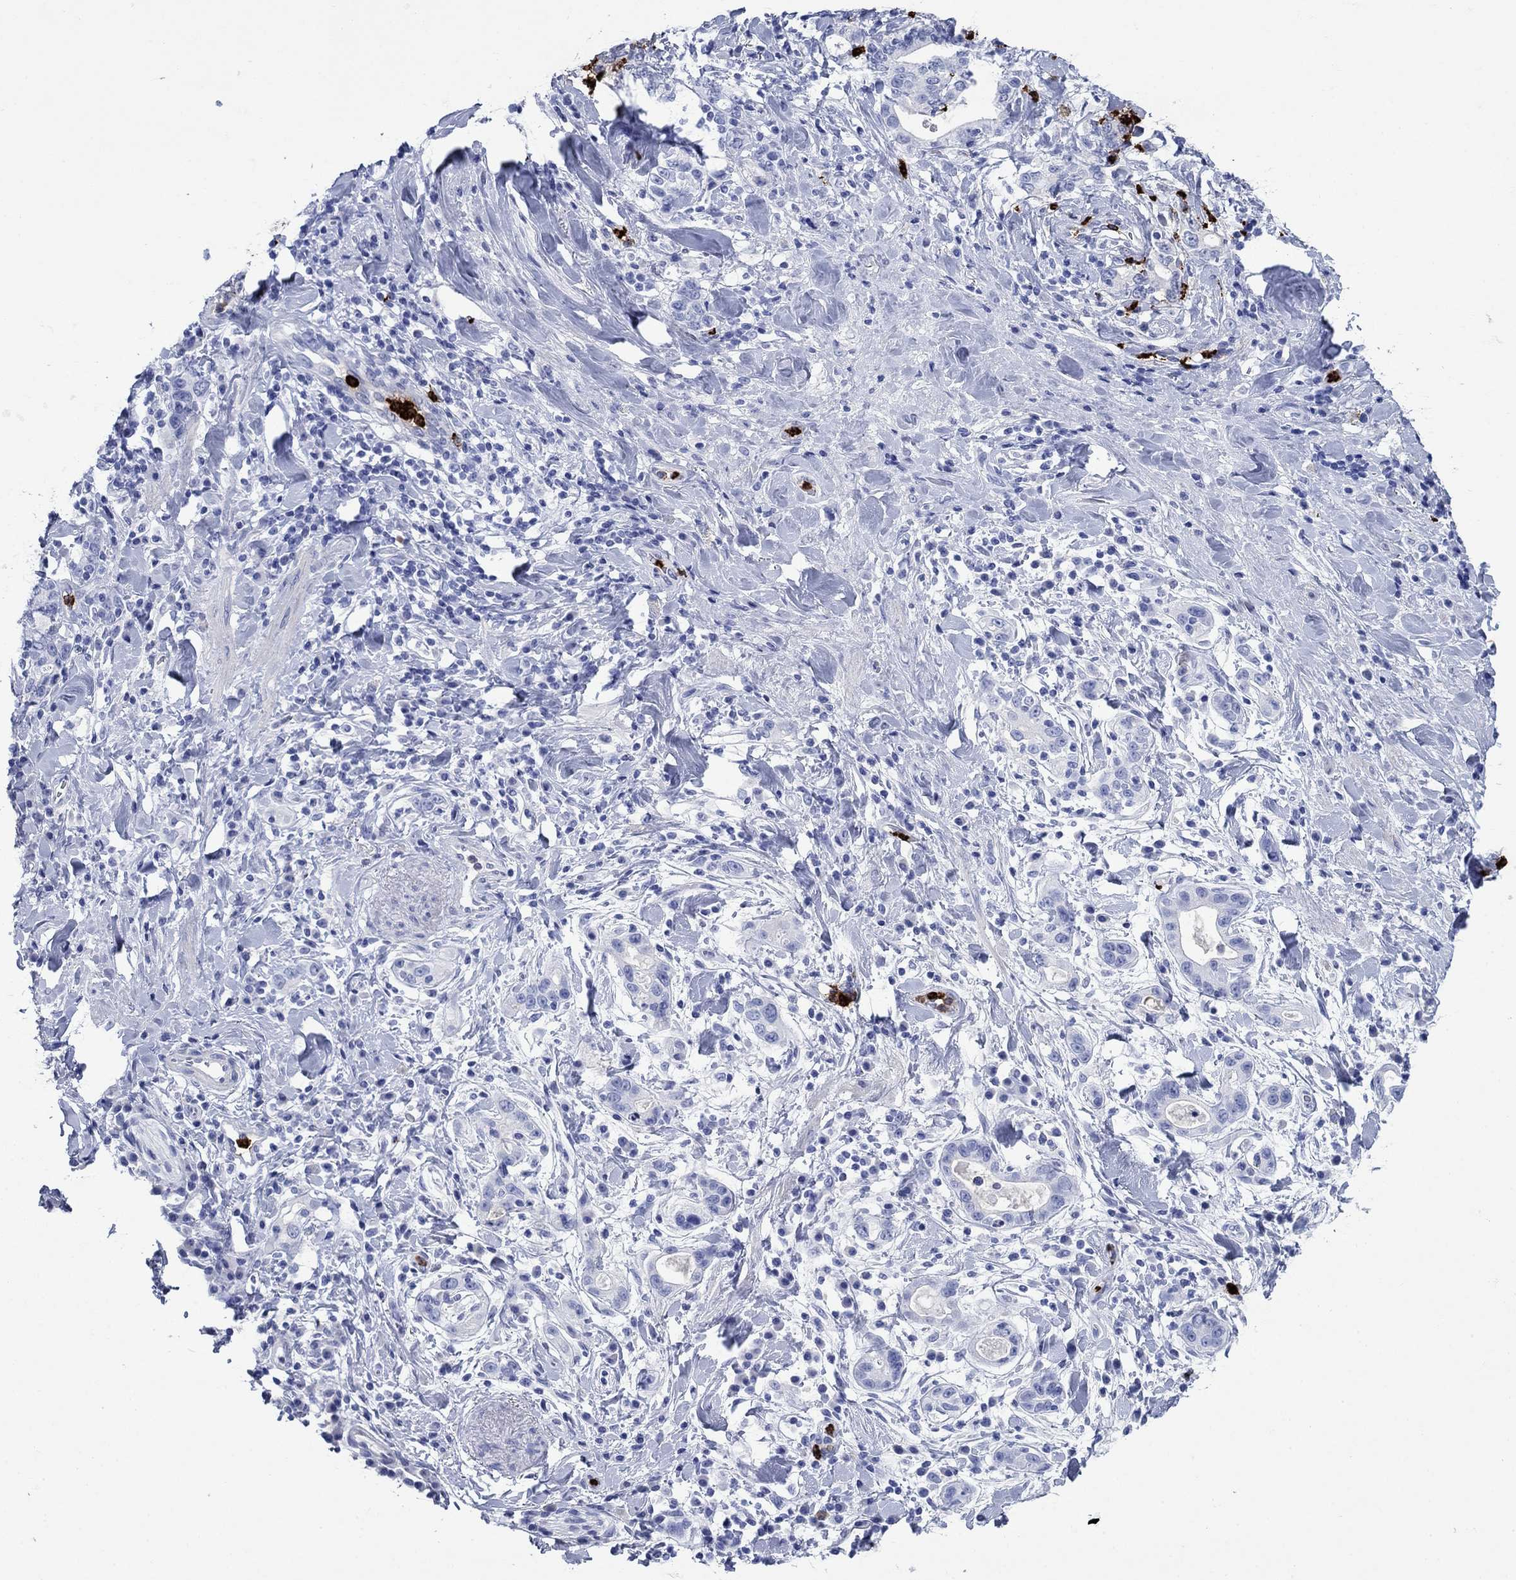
{"staining": {"intensity": "negative", "quantity": "none", "location": "none"}, "tissue": "stomach cancer", "cell_type": "Tumor cells", "image_type": "cancer", "snomed": [{"axis": "morphology", "description": "Adenocarcinoma, NOS"}, {"axis": "topography", "description": "Stomach"}], "caption": "The micrograph exhibits no staining of tumor cells in stomach adenocarcinoma.", "gene": "AZU1", "patient": {"sex": "male", "age": 79}}